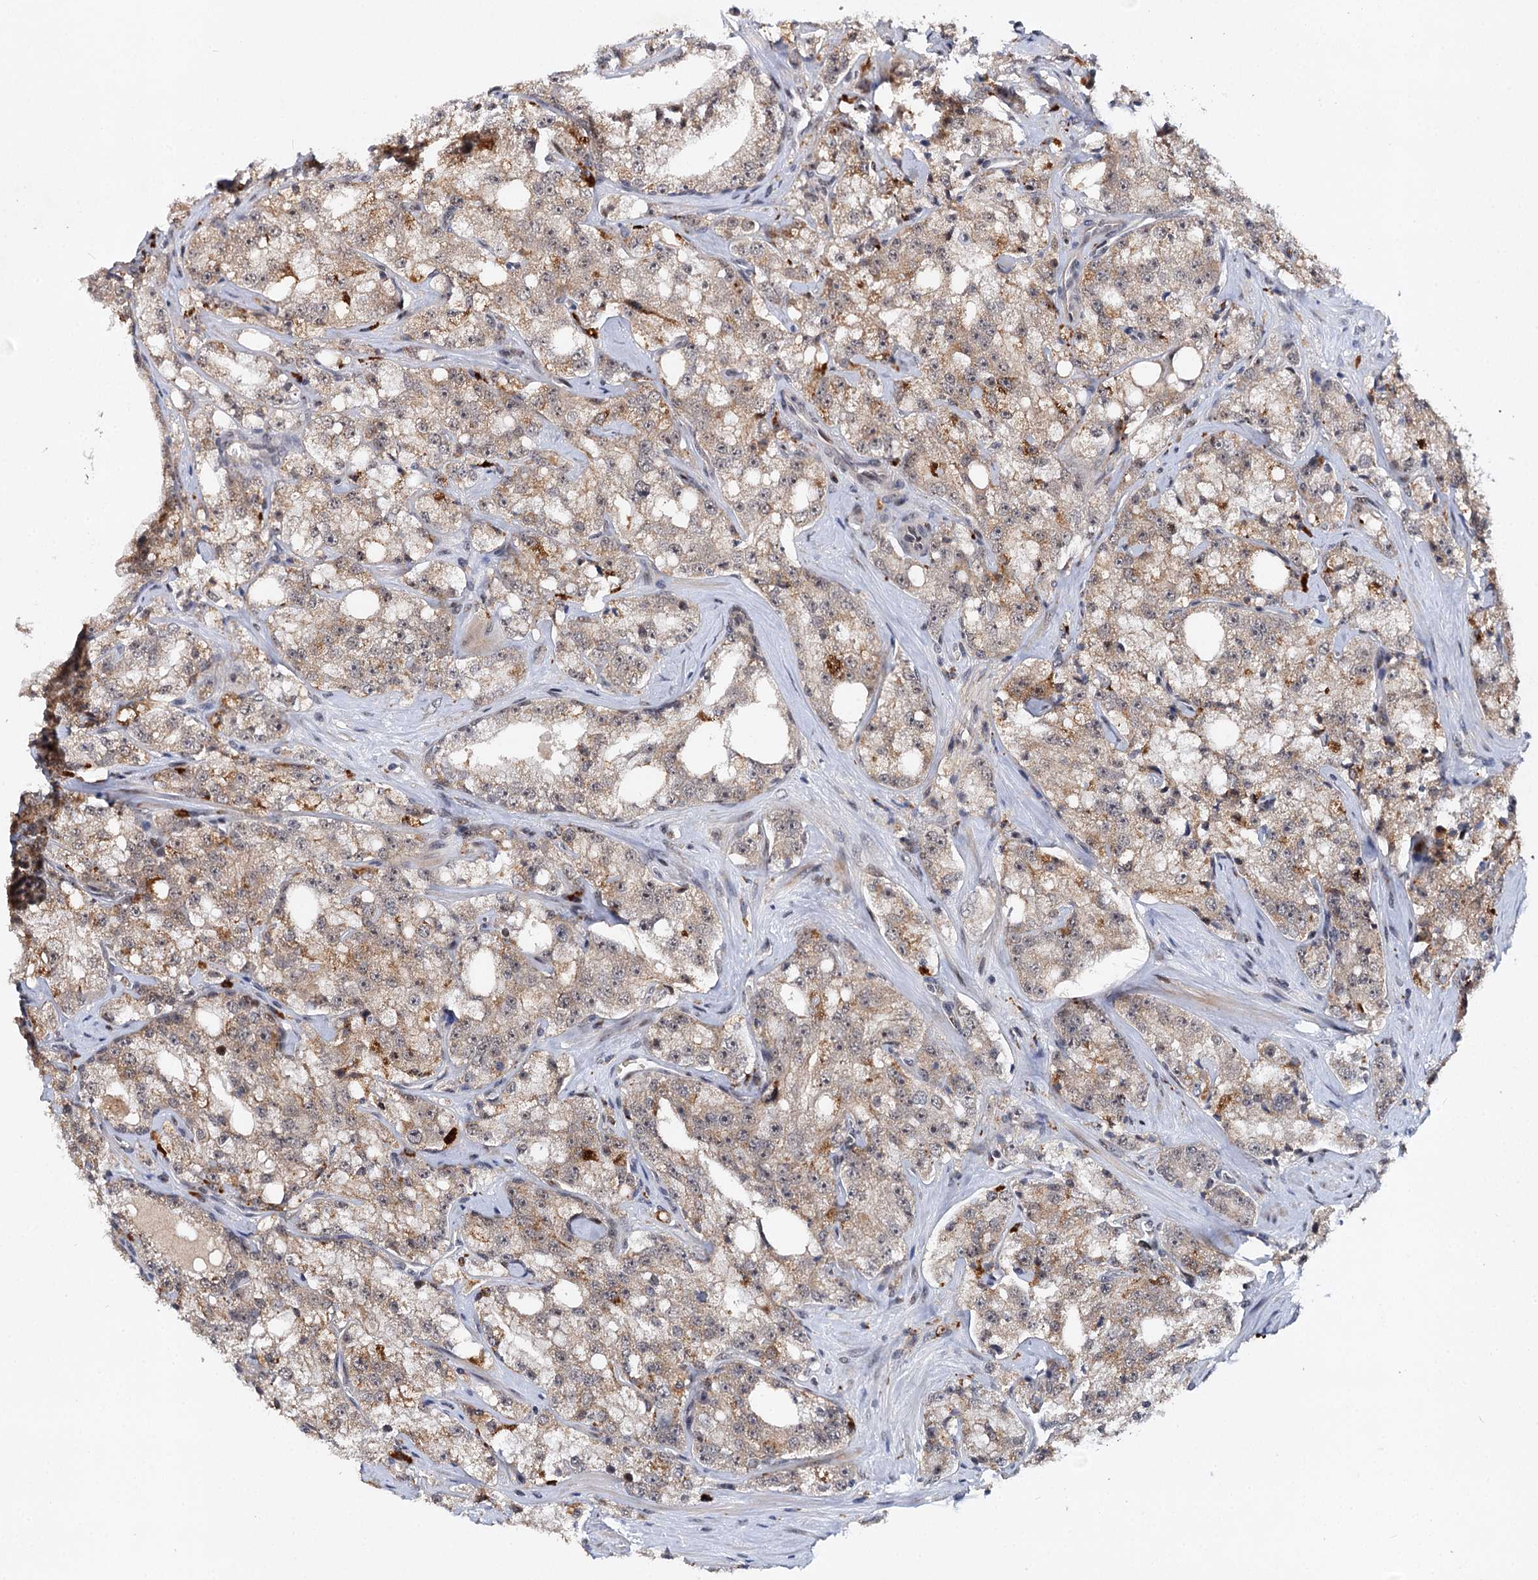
{"staining": {"intensity": "moderate", "quantity": "<25%", "location": "cytoplasmic/membranous"}, "tissue": "prostate cancer", "cell_type": "Tumor cells", "image_type": "cancer", "snomed": [{"axis": "morphology", "description": "Adenocarcinoma, High grade"}, {"axis": "topography", "description": "Prostate"}], "caption": "Prostate cancer was stained to show a protein in brown. There is low levels of moderate cytoplasmic/membranous staining in about <25% of tumor cells.", "gene": "BUD13", "patient": {"sex": "male", "age": 64}}